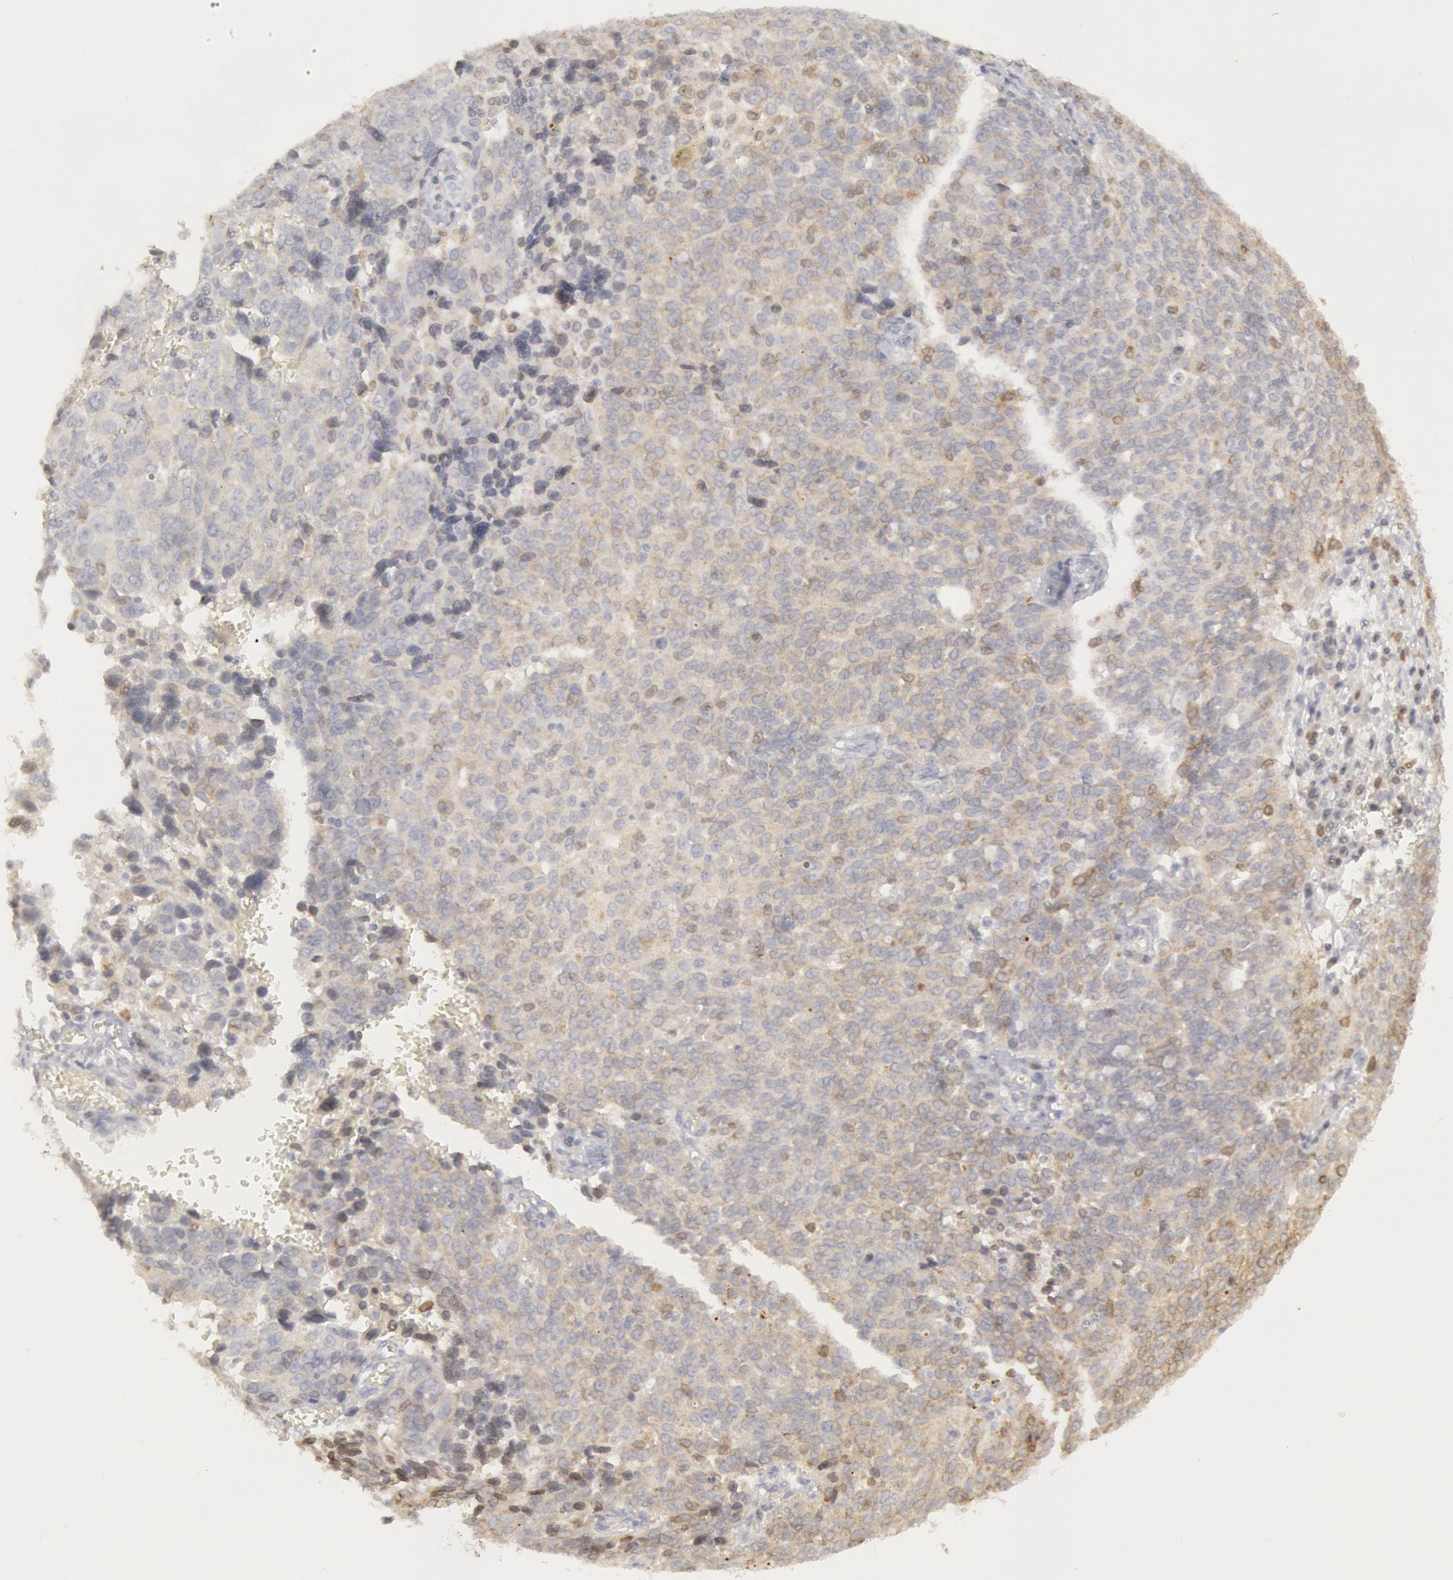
{"staining": {"intensity": "weak", "quantity": "<25%", "location": "cytoplasmic/membranous"}, "tissue": "ovarian cancer", "cell_type": "Tumor cells", "image_type": "cancer", "snomed": [{"axis": "morphology", "description": "Carcinoma, endometroid"}, {"axis": "topography", "description": "Ovary"}], "caption": "Tumor cells show no significant positivity in endometroid carcinoma (ovarian). (DAB immunohistochemistry (IHC) with hematoxylin counter stain).", "gene": "PTGS2", "patient": {"sex": "female", "age": 75}}